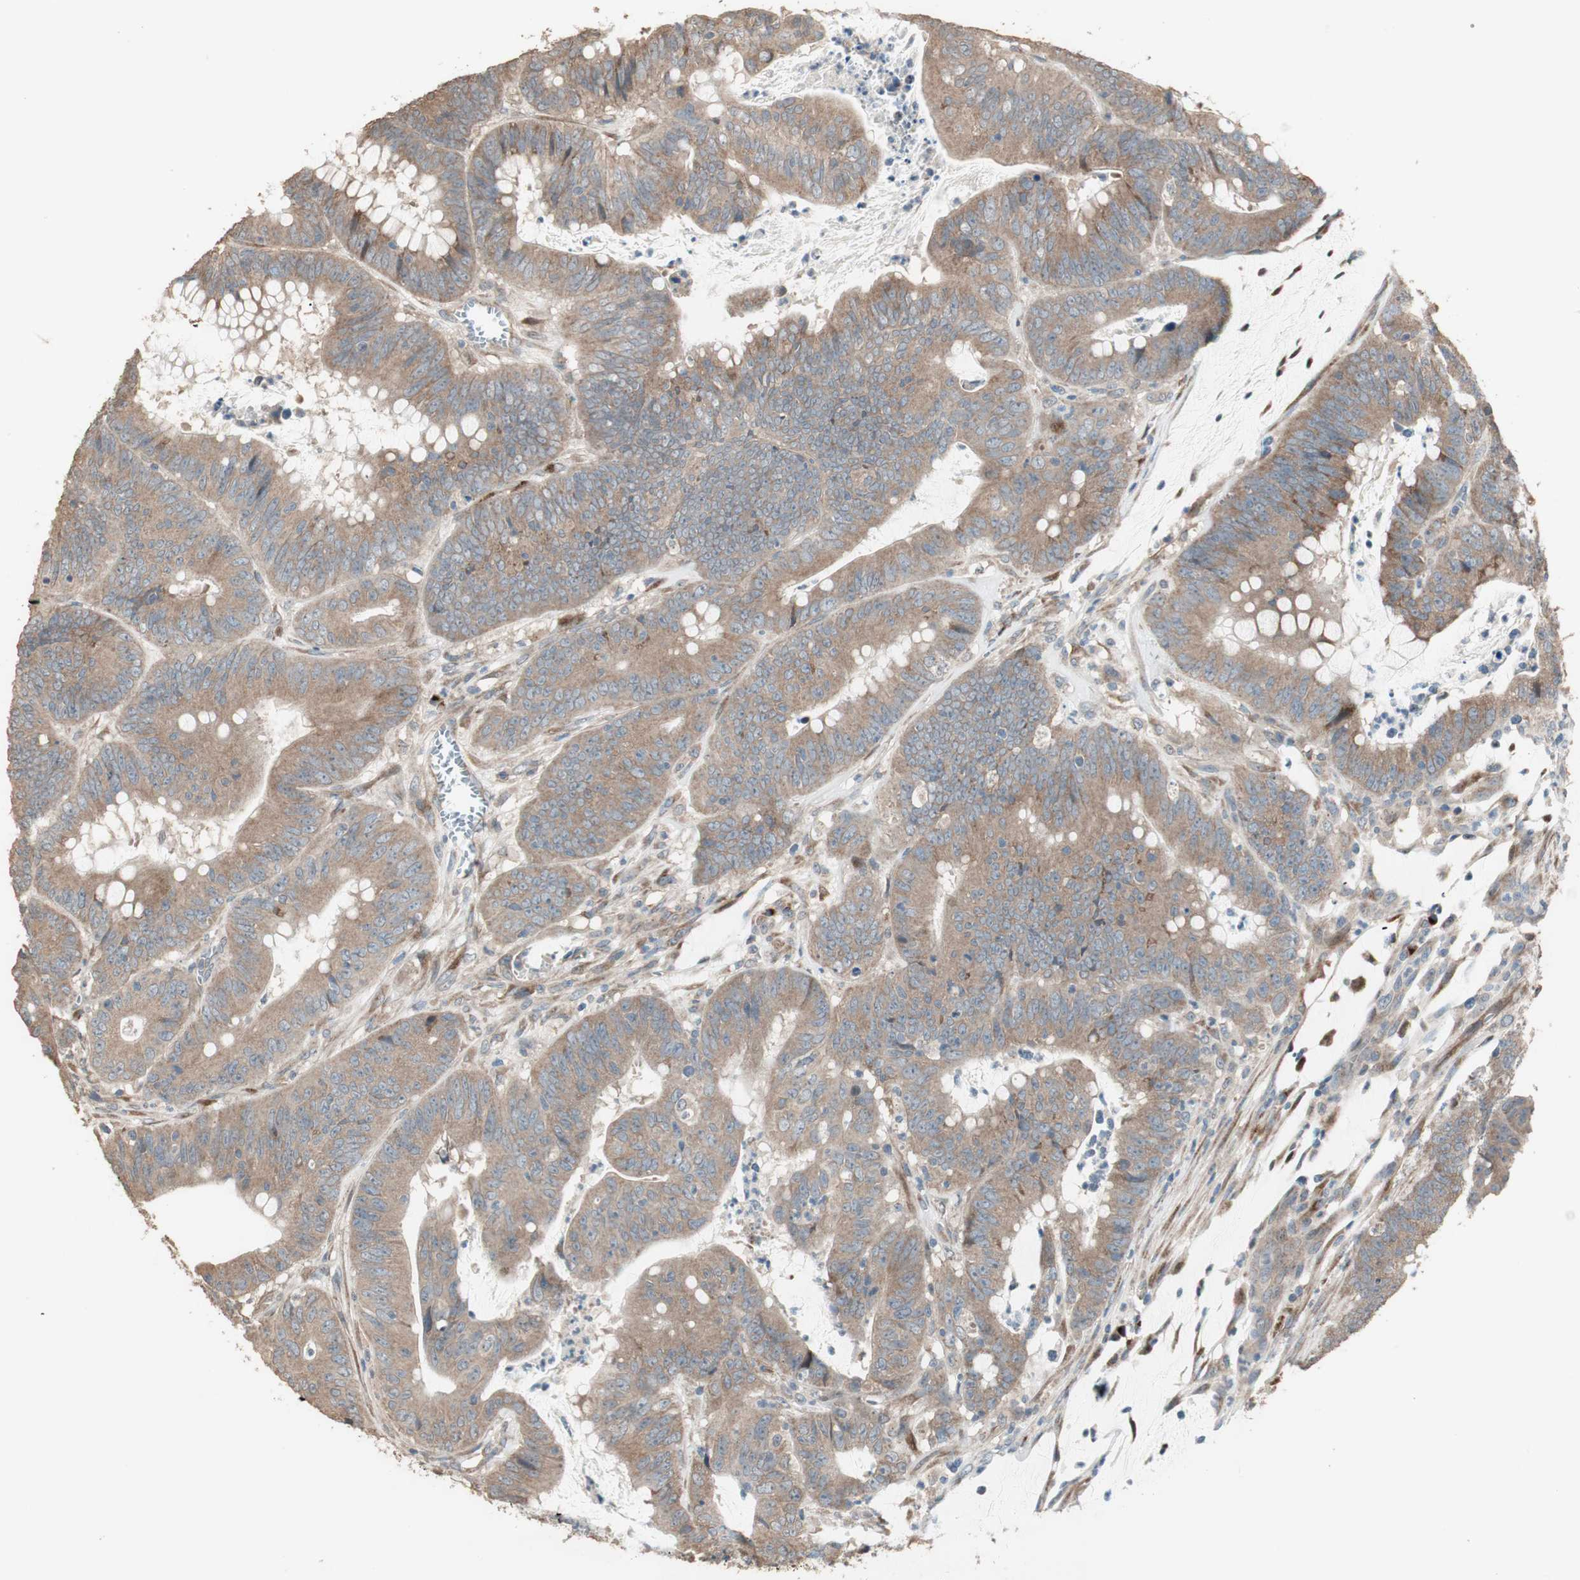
{"staining": {"intensity": "moderate", "quantity": ">75%", "location": "cytoplasmic/membranous"}, "tissue": "colorectal cancer", "cell_type": "Tumor cells", "image_type": "cancer", "snomed": [{"axis": "morphology", "description": "Adenocarcinoma, NOS"}, {"axis": "topography", "description": "Colon"}], "caption": "There is medium levels of moderate cytoplasmic/membranous expression in tumor cells of colorectal cancer, as demonstrated by immunohistochemical staining (brown color).", "gene": "RARRES1", "patient": {"sex": "male", "age": 45}}